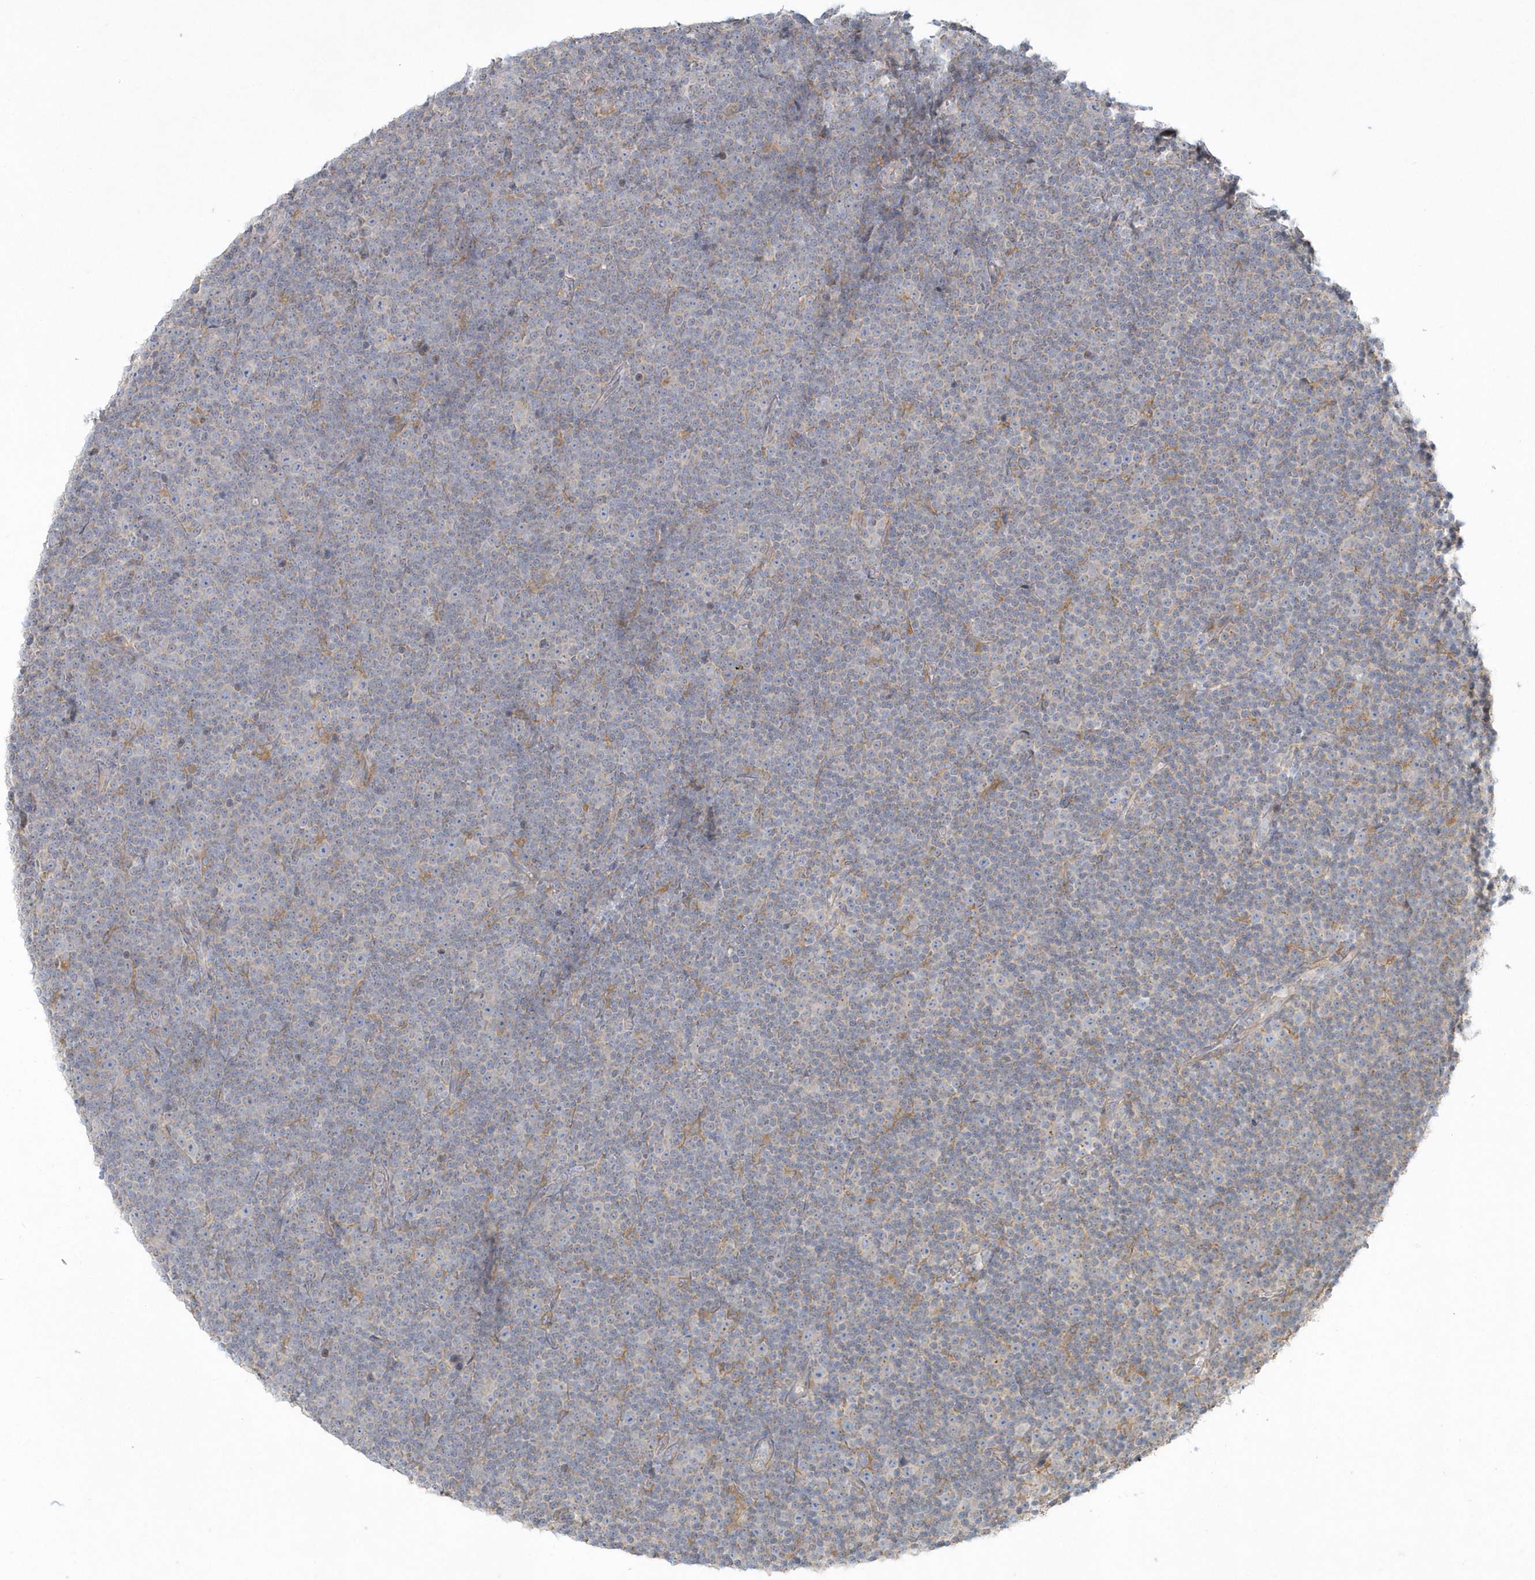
{"staining": {"intensity": "negative", "quantity": "none", "location": "none"}, "tissue": "lymphoma", "cell_type": "Tumor cells", "image_type": "cancer", "snomed": [{"axis": "morphology", "description": "Malignant lymphoma, non-Hodgkin's type, Low grade"}, {"axis": "topography", "description": "Lymph node"}], "caption": "An IHC histopathology image of low-grade malignant lymphoma, non-Hodgkin's type is shown. There is no staining in tumor cells of low-grade malignant lymphoma, non-Hodgkin's type.", "gene": "BLTP3A", "patient": {"sex": "female", "age": 67}}